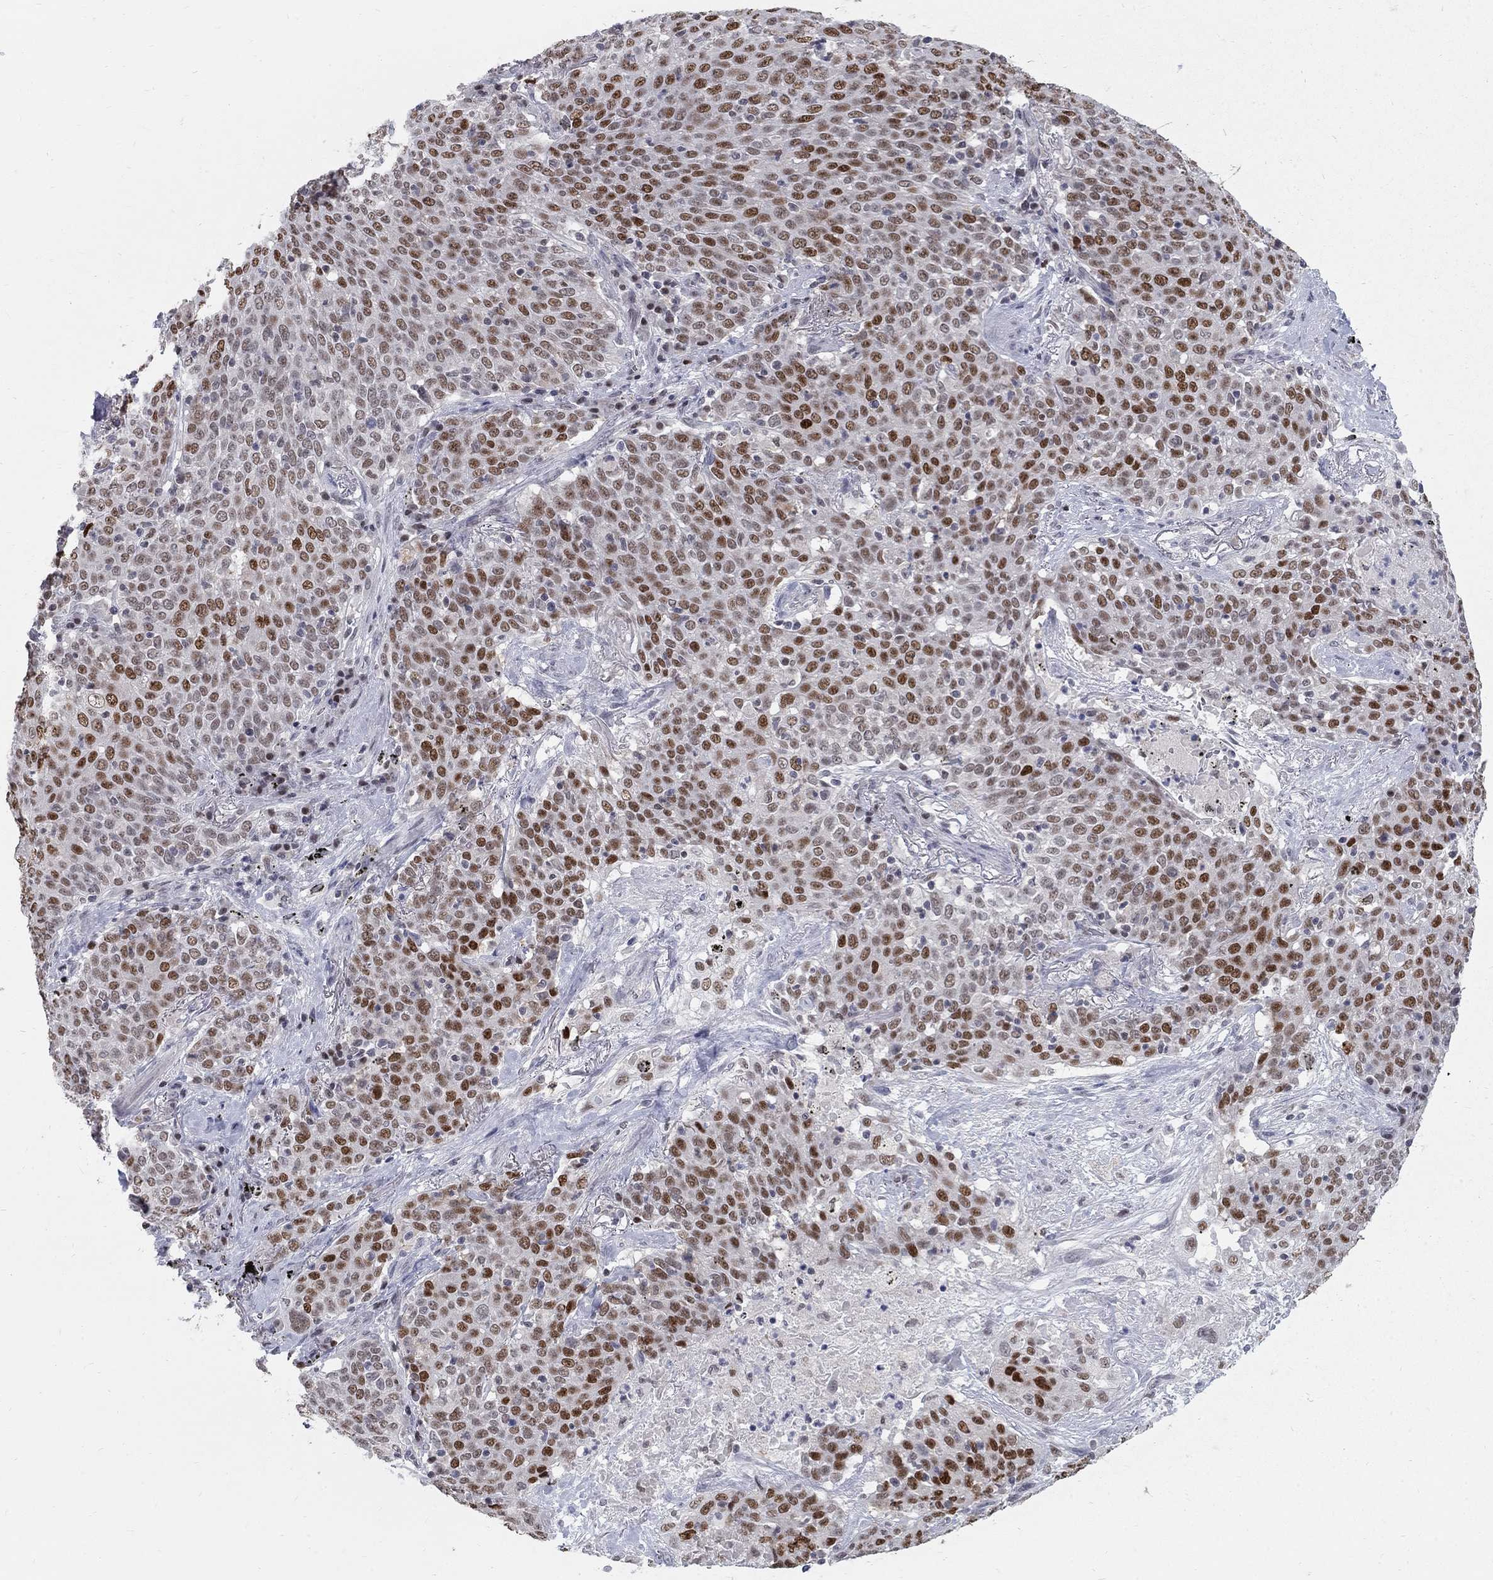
{"staining": {"intensity": "moderate", "quantity": "<25%", "location": "nuclear"}, "tissue": "lung cancer", "cell_type": "Tumor cells", "image_type": "cancer", "snomed": [{"axis": "morphology", "description": "Squamous cell carcinoma, NOS"}, {"axis": "topography", "description": "Lung"}], "caption": "Approximately <25% of tumor cells in squamous cell carcinoma (lung) display moderate nuclear protein staining as visualized by brown immunohistochemical staining.", "gene": "GCFC2", "patient": {"sex": "male", "age": 82}}